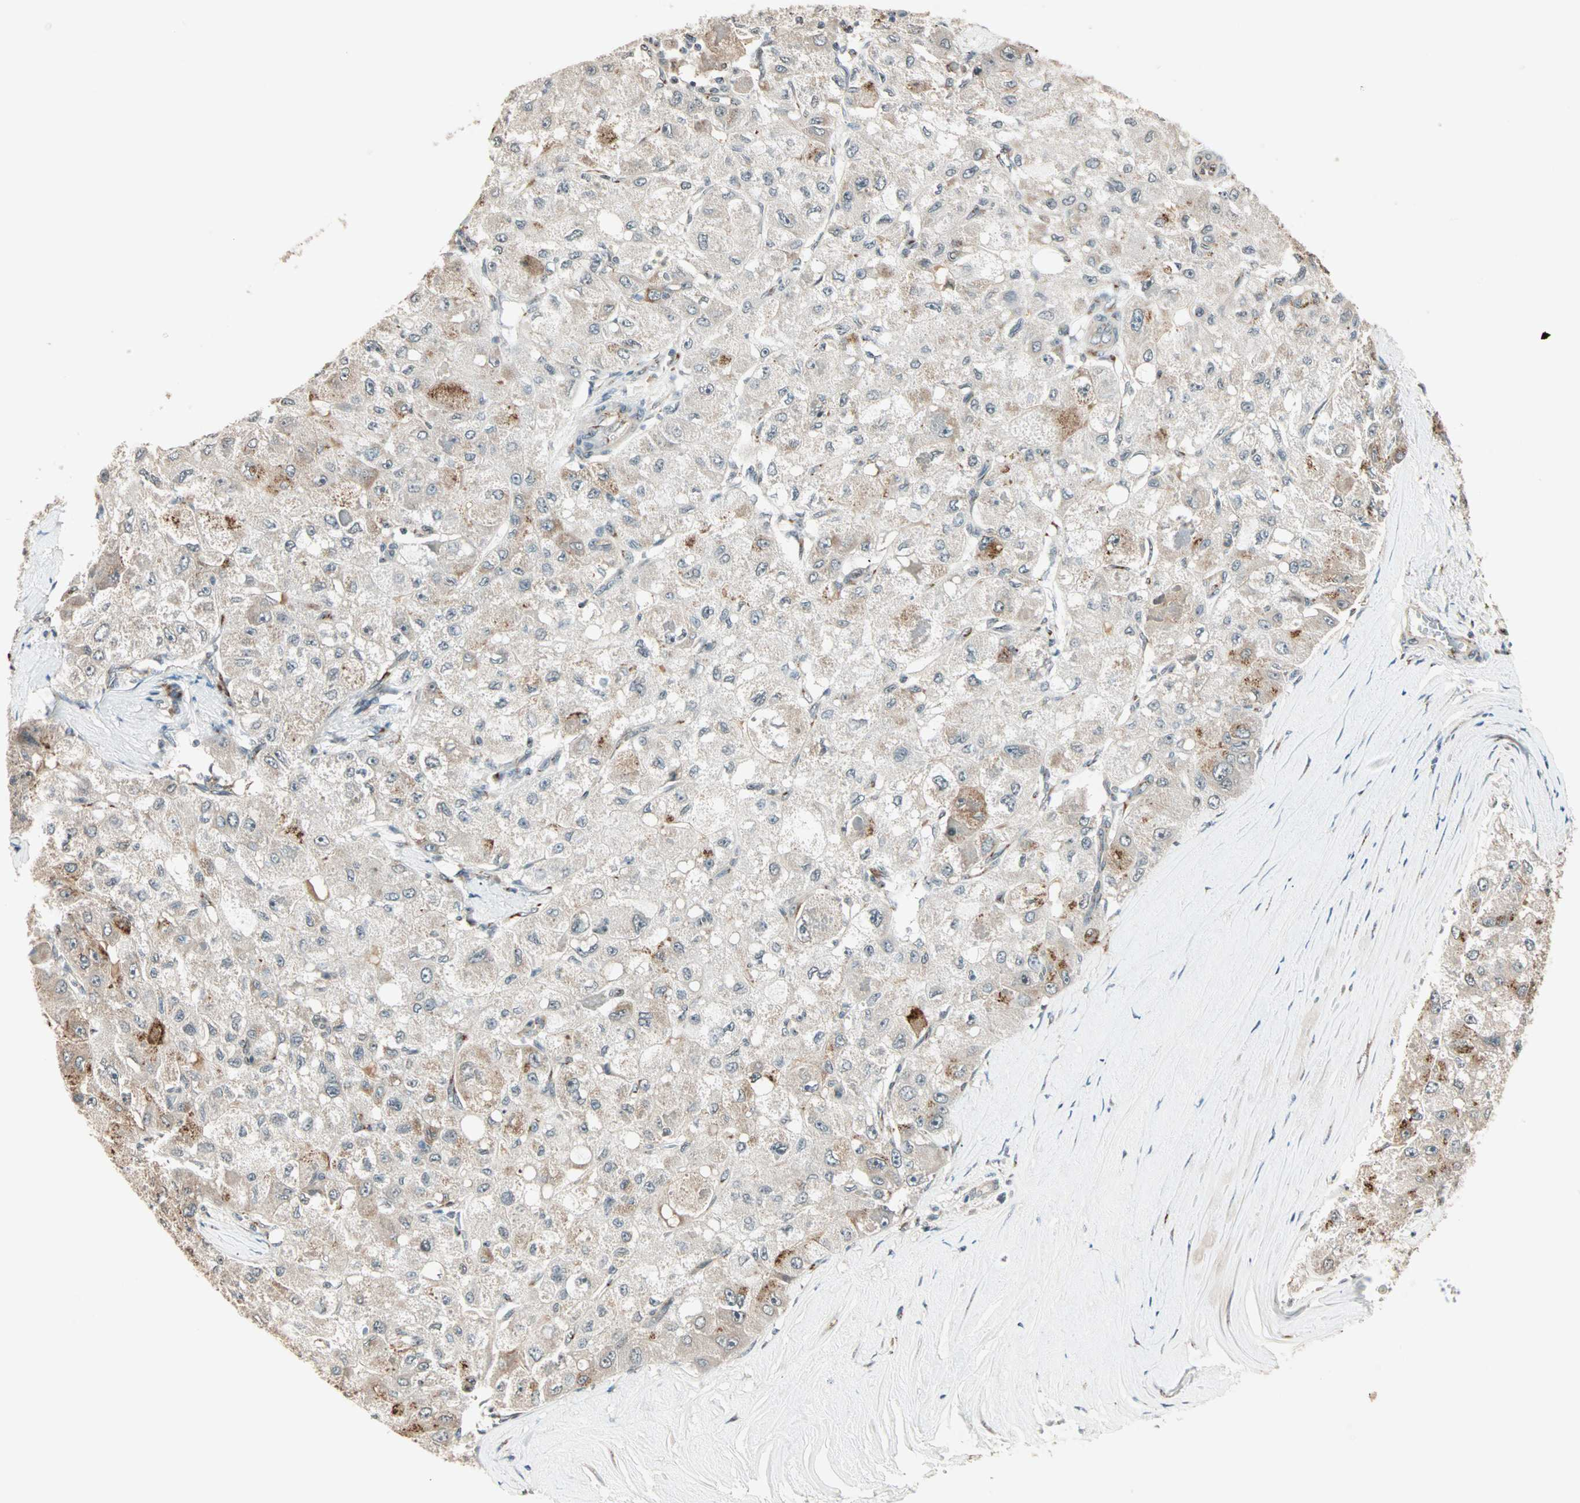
{"staining": {"intensity": "weak", "quantity": "25%-75%", "location": "cytoplasmic/membranous"}, "tissue": "liver cancer", "cell_type": "Tumor cells", "image_type": "cancer", "snomed": [{"axis": "morphology", "description": "Carcinoma, Hepatocellular, NOS"}, {"axis": "topography", "description": "Liver"}], "caption": "Immunohistochemical staining of human hepatocellular carcinoma (liver) reveals weak cytoplasmic/membranous protein positivity in approximately 25%-75% of tumor cells. The staining was performed using DAB to visualize the protein expression in brown, while the nuclei were stained in blue with hematoxylin (Magnification: 20x).", "gene": "PRDM2", "patient": {"sex": "male", "age": 80}}